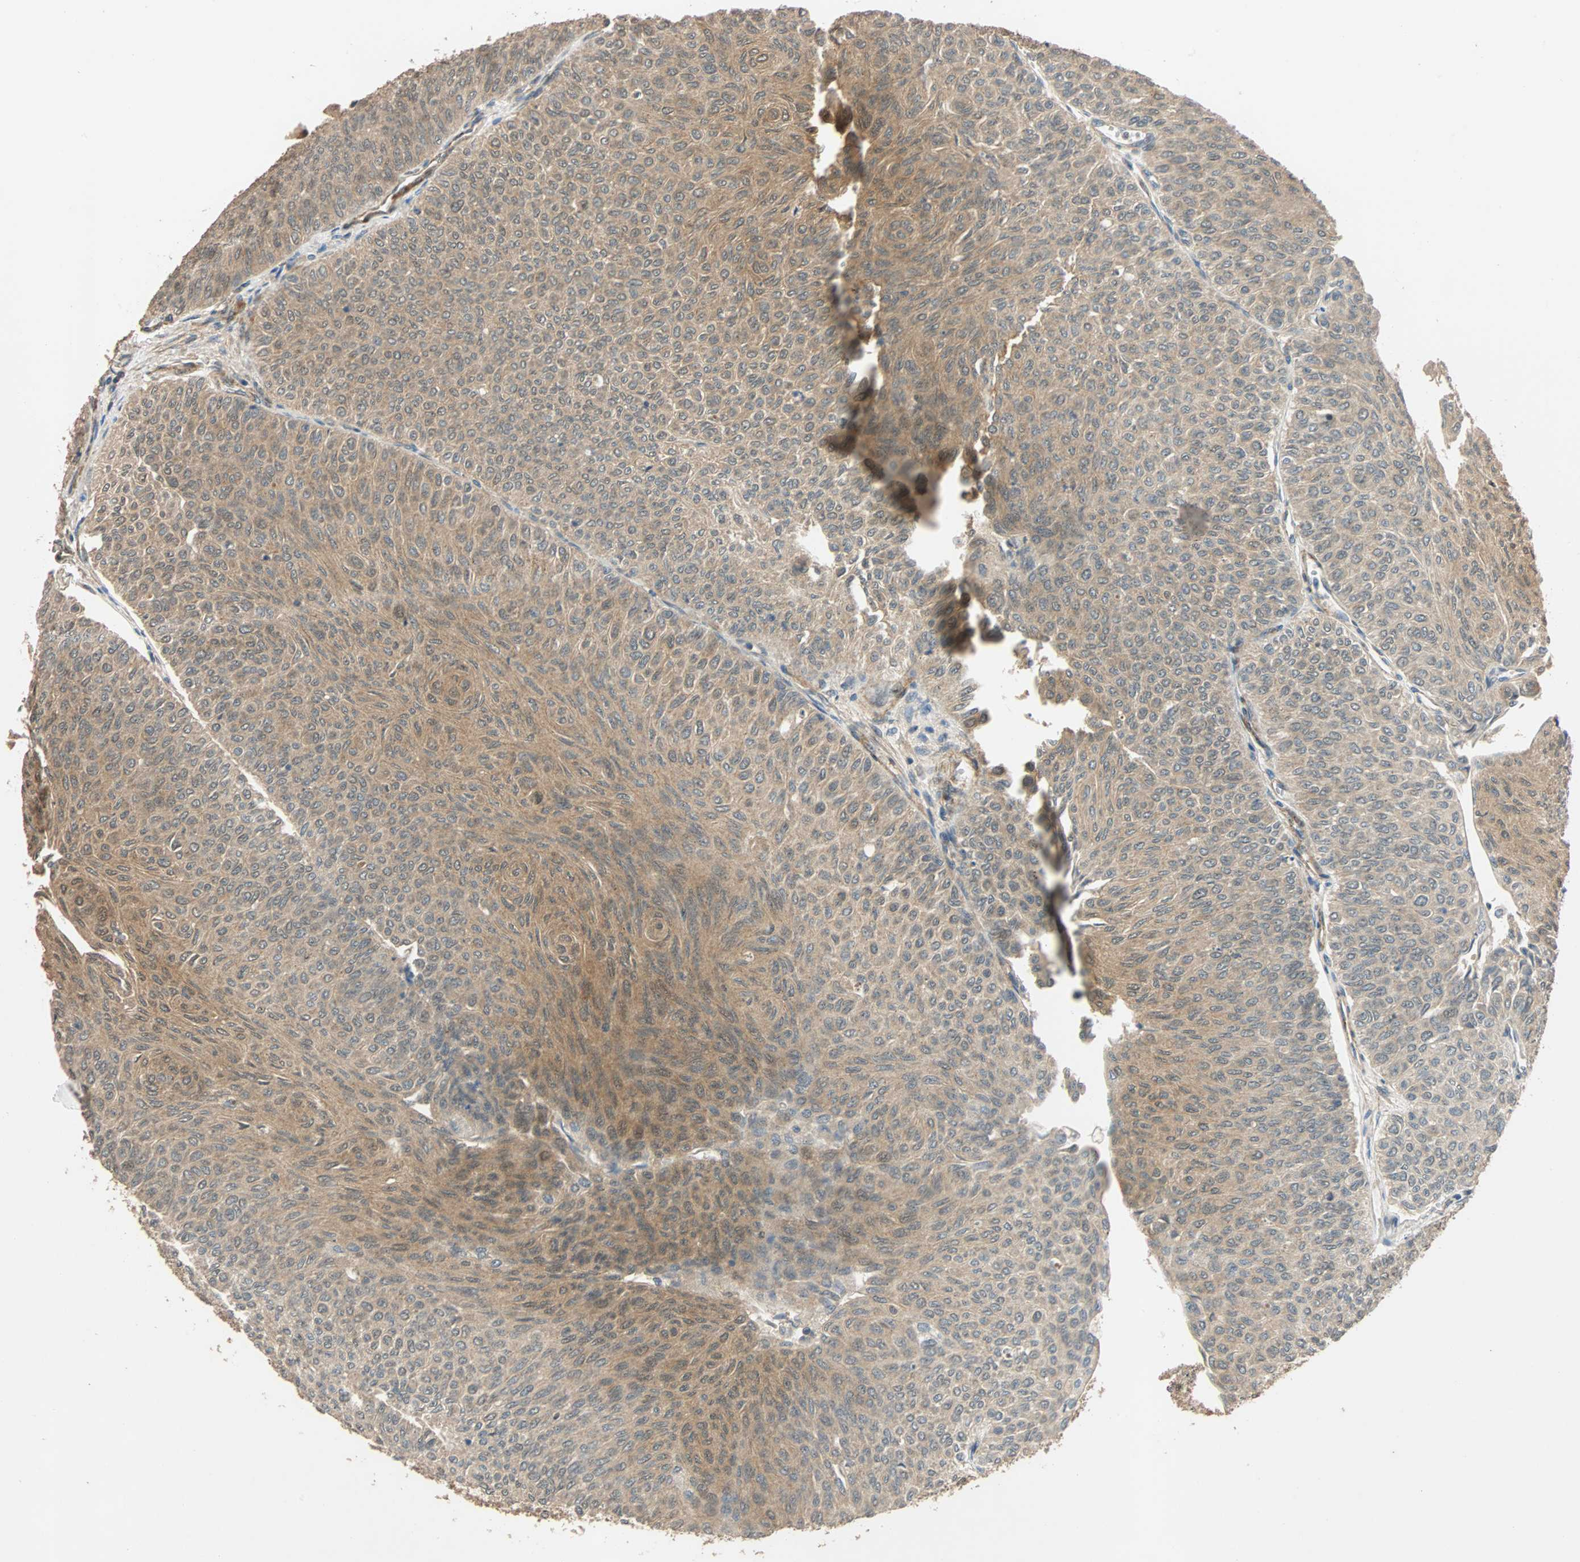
{"staining": {"intensity": "moderate", "quantity": "25%-75%", "location": "cytoplasmic/membranous"}, "tissue": "urothelial cancer", "cell_type": "Tumor cells", "image_type": "cancer", "snomed": [{"axis": "morphology", "description": "Urothelial carcinoma, Low grade"}, {"axis": "topography", "description": "Urinary bladder"}], "caption": "Urothelial carcinoma (low-grade) tissue shows moderate cytoplasmic/membranous staining in about 25%-75% of tumor cells, visualized by immunohistochemistry.", "gene": "QSER1", "patient": {"sex": "male", "age": 78}}